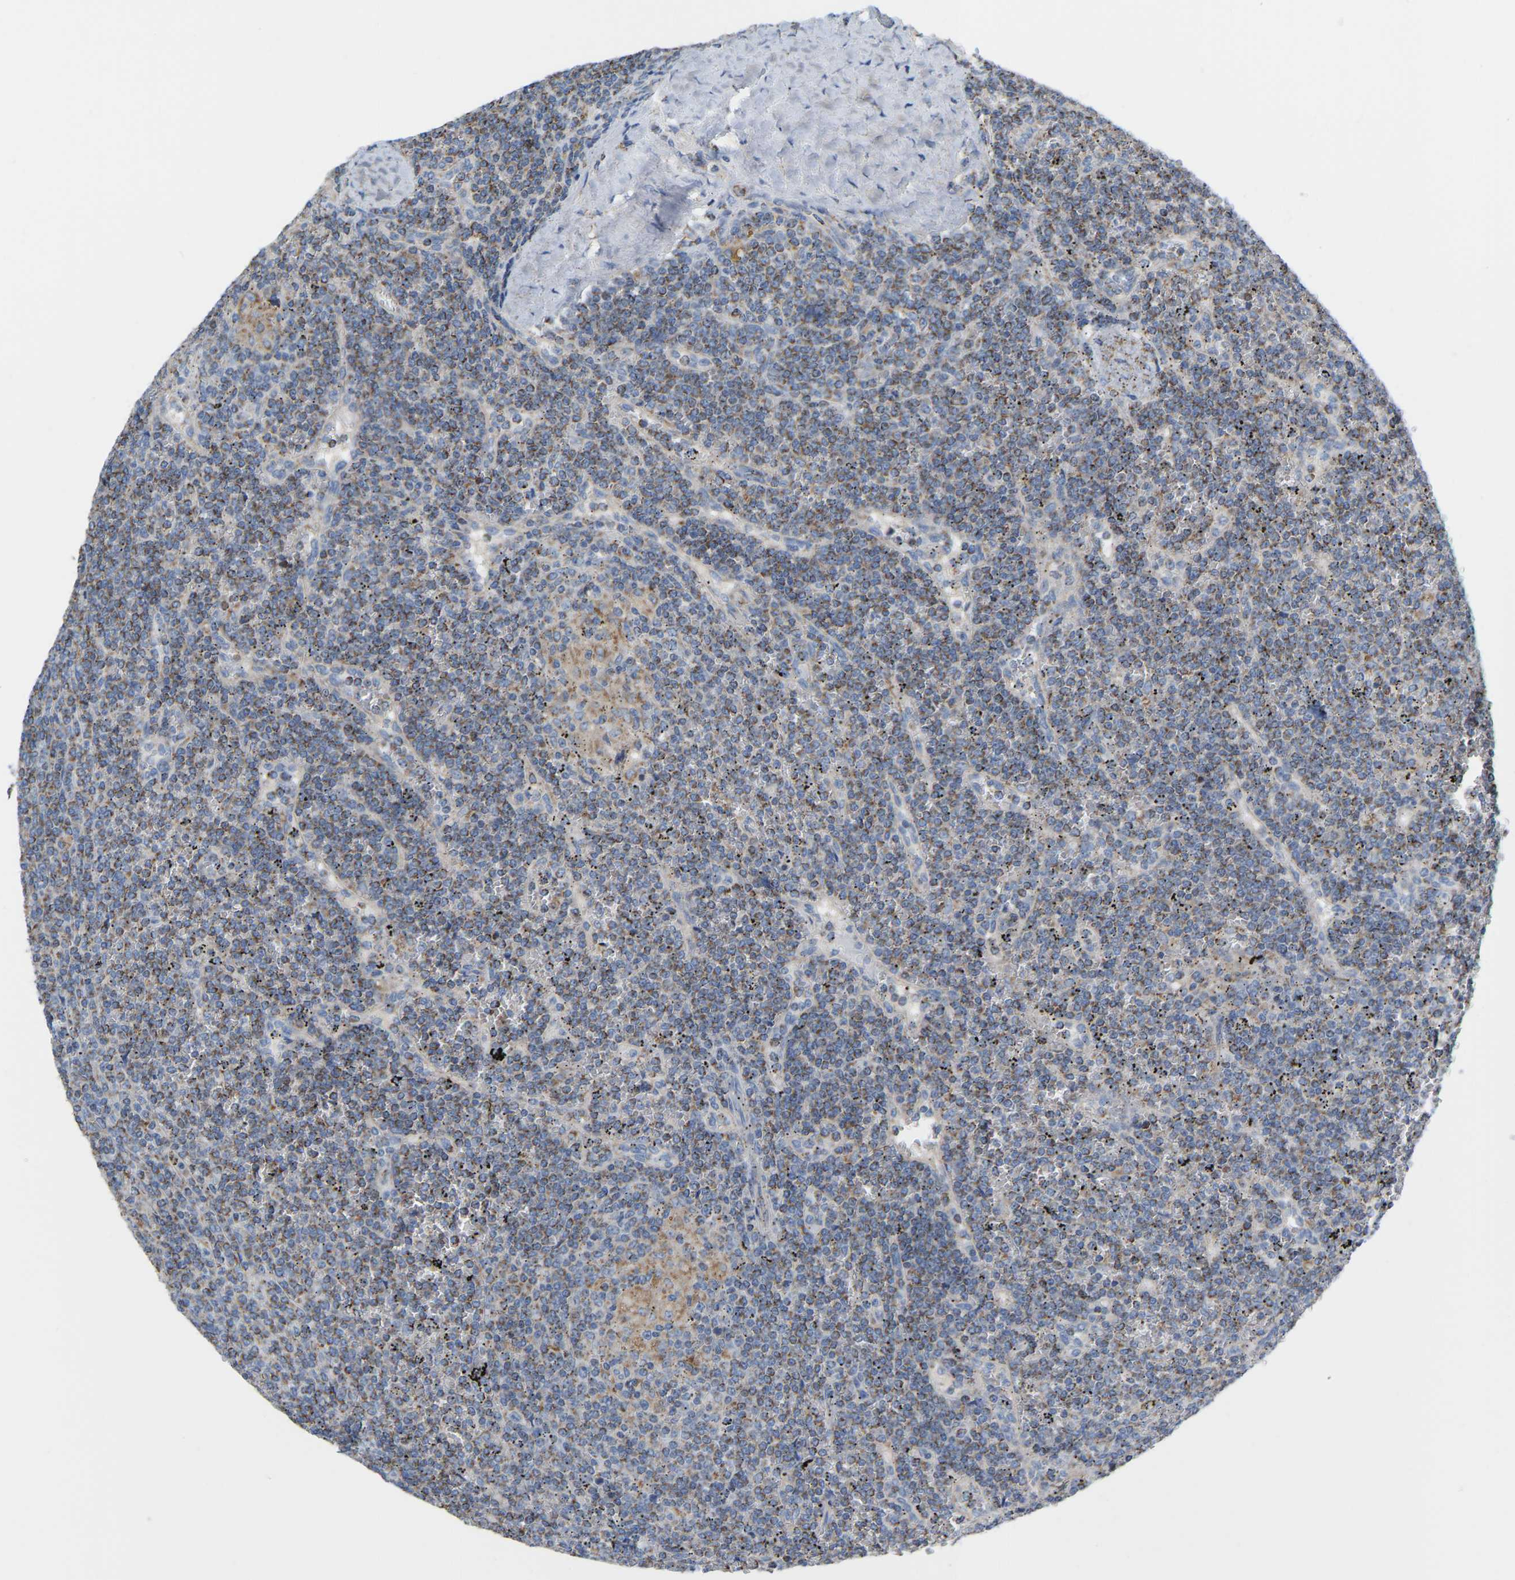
{"staining": {"intensity": "weak", "quantity": "25%-75%", "location": "cytoplasmic/membranous"}, "tissue": "lymphoma", "cell_type": "Tumor cells", "image_type": "cancer", "snomed": [{"axis": "morphology", "description": "Malignant lymphoma, non-Hodgkin's type, Low grade"}, {"axis": "topography", "description": "Spleen"}], "caption": "Immunohistochemical staining of malignant lymphoma, non-Hodgkin's type (low-grade) displays weak cytoplasmic/membranous protein staining in about 25%-75% of tumor cells.", "gene": "CBLB", "patient": {"sex": "female", "age": 19}}